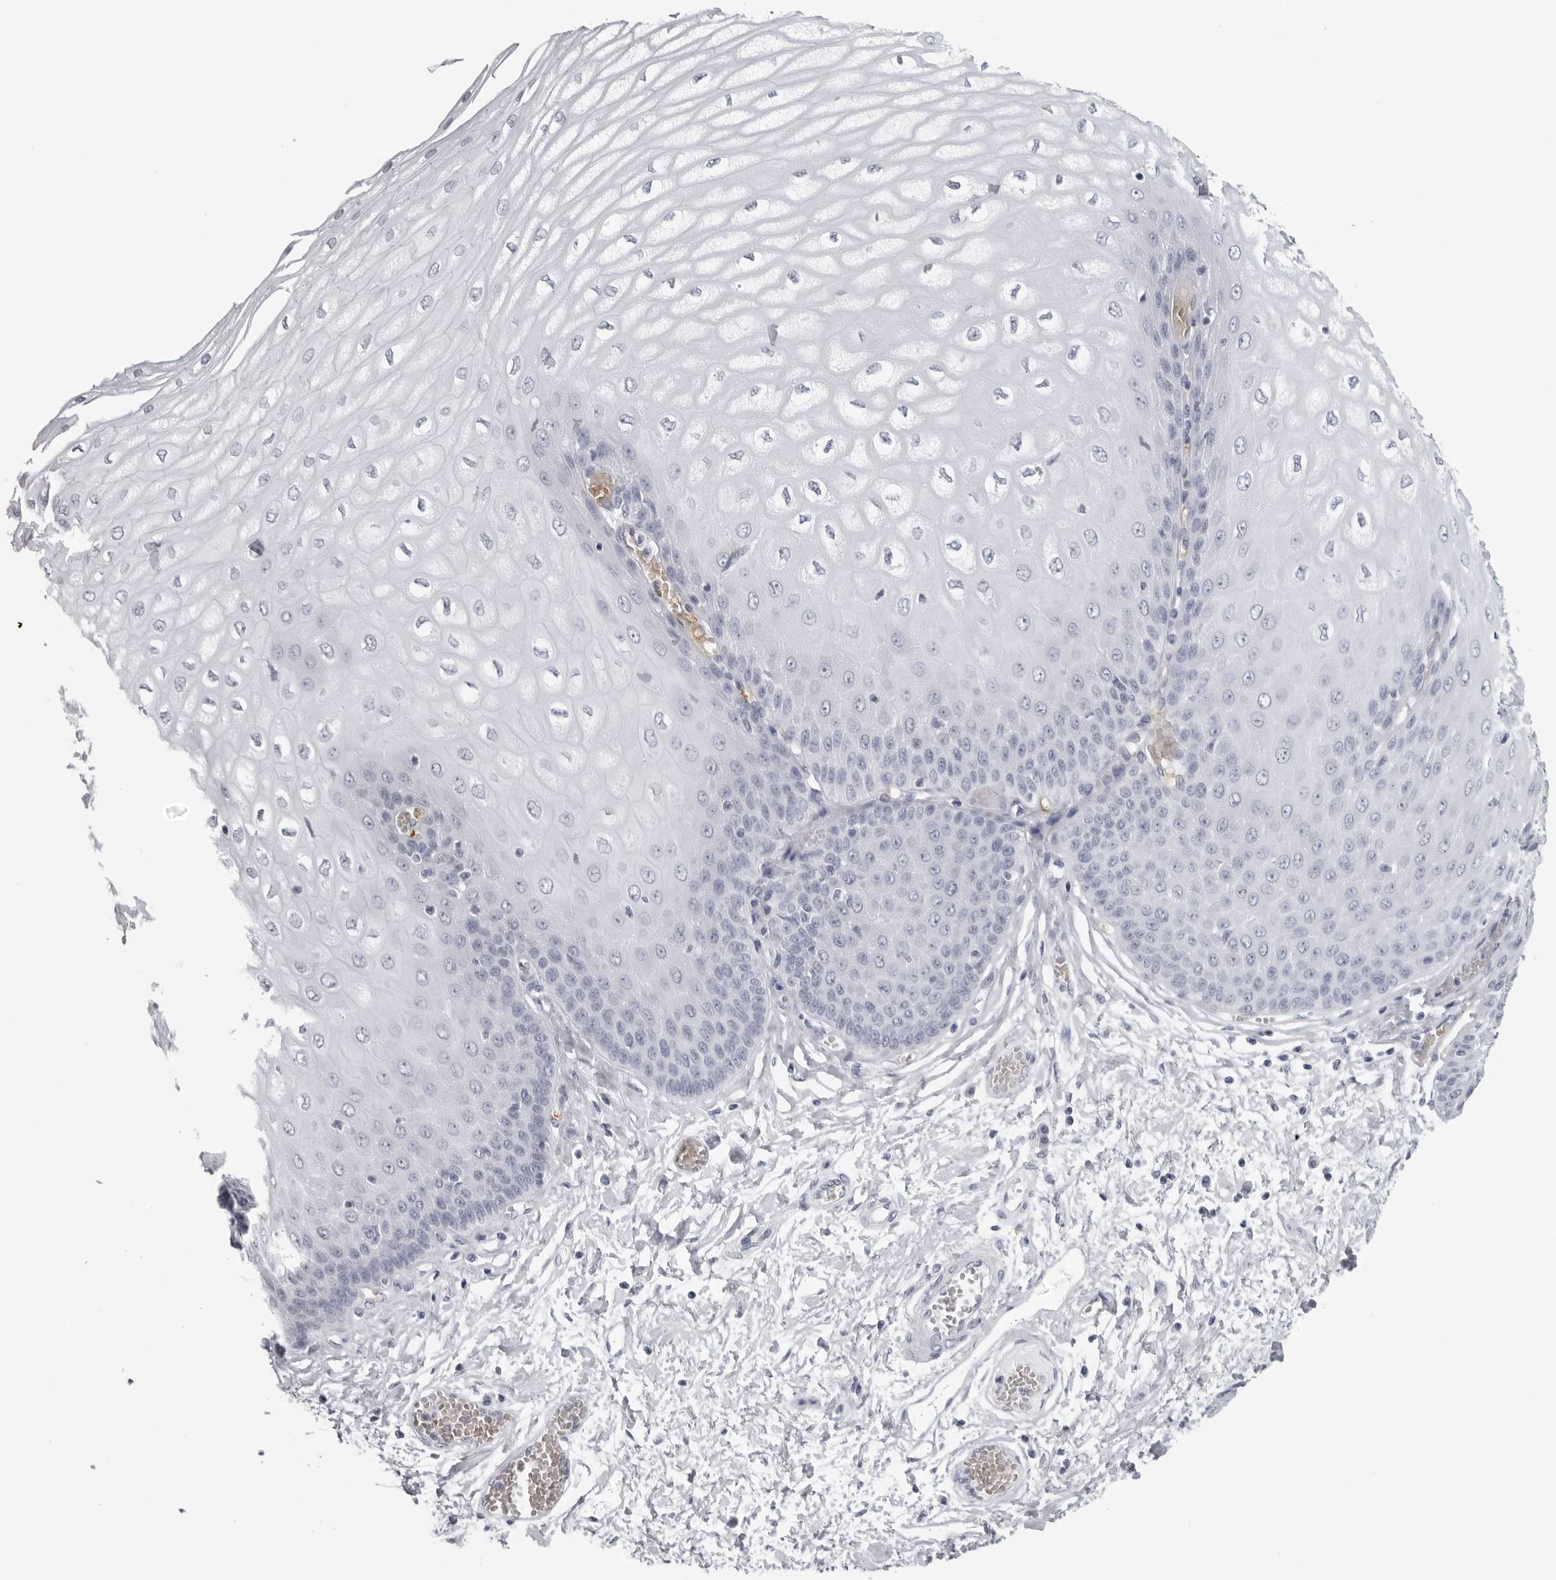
{"staining": {"intensity": "negative", "quantity": "none", "location": "none"}, "tissue": "esophagus", "cell_type": "Squamous epithelial cells", "image_type": "normal", "snomed": [{"axis": "morphology", "description": "Normal tissue, NOS"}, {"axis": "topography", "description": "Esophagus"}], "caption": "This photomicrograph is of benign esophagus stained with IHC to label a protein in brown with the nuclei are counter-stained blue. There is no expression in squamous epithelial cells.", "gene": "EPB41", "patient": {"sex": "male", "age": 60}}